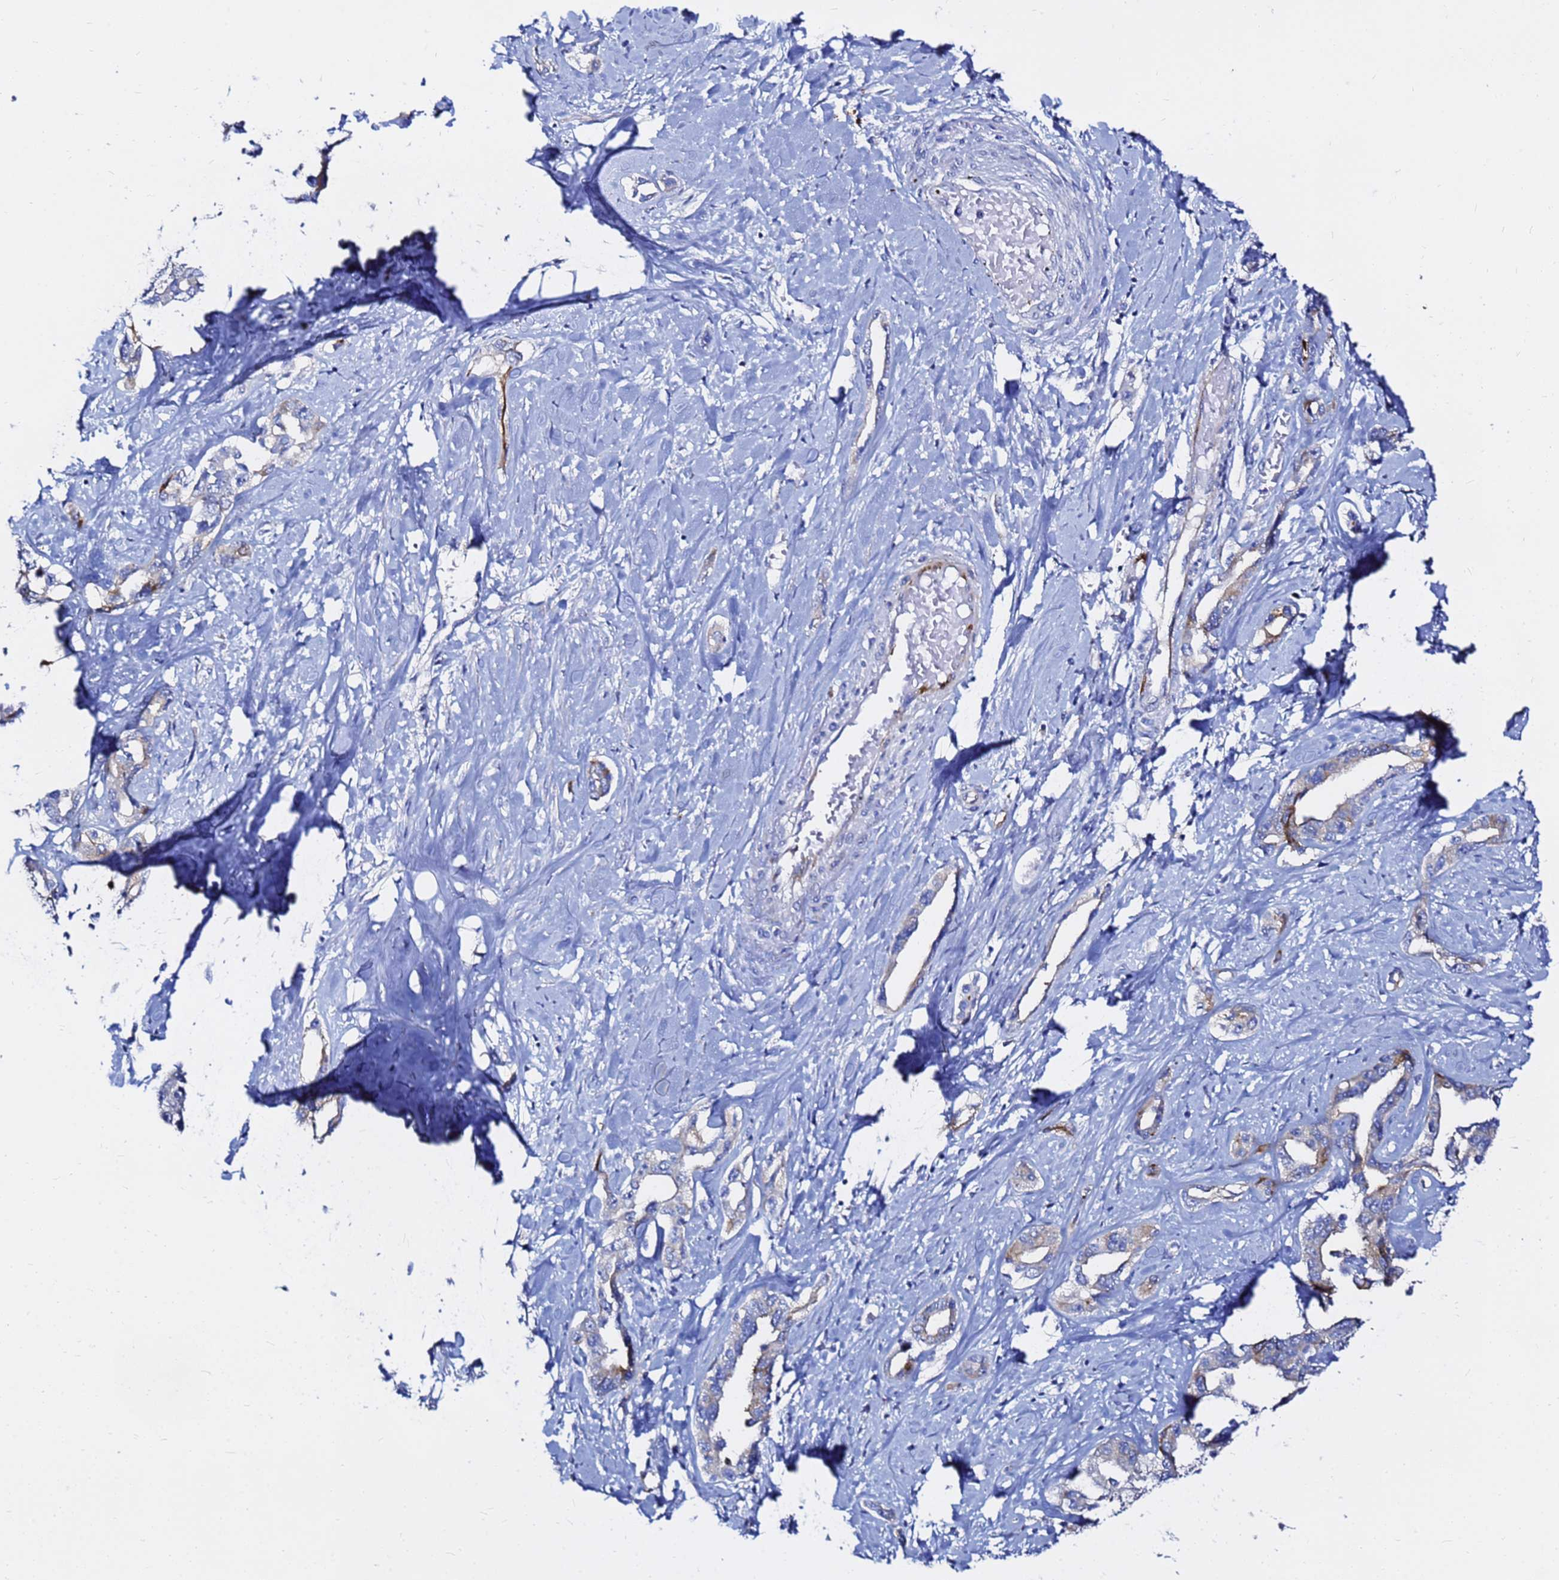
{"staining": {"intensity": "weak", "quantity": "<25%", "location": "cytoplasmic/membranous"}, "tissue": "liver cancer", "cell_type": "Tumor cells", "image_type": "cancer", "snomed": [{"axis": "morphology", "description": "Cholangiocarcinoma"}, {"axis": "topography", "description": "Liver"}], "caption": "Immunohistochemistry (IHC) image of human liver cancer (cholangiocarcinoma) stained for a protein (brown), which exhibits no positivity in tumor cells. (Stains: DAB (3,3'-diaminobenzidine) immunohistochemistry with hematoxylin counter stain, Microscopy: brightfield microscopy at high magnification).", "gene": "TUBA8", "patient": {"sex": "male", "age": 59}}